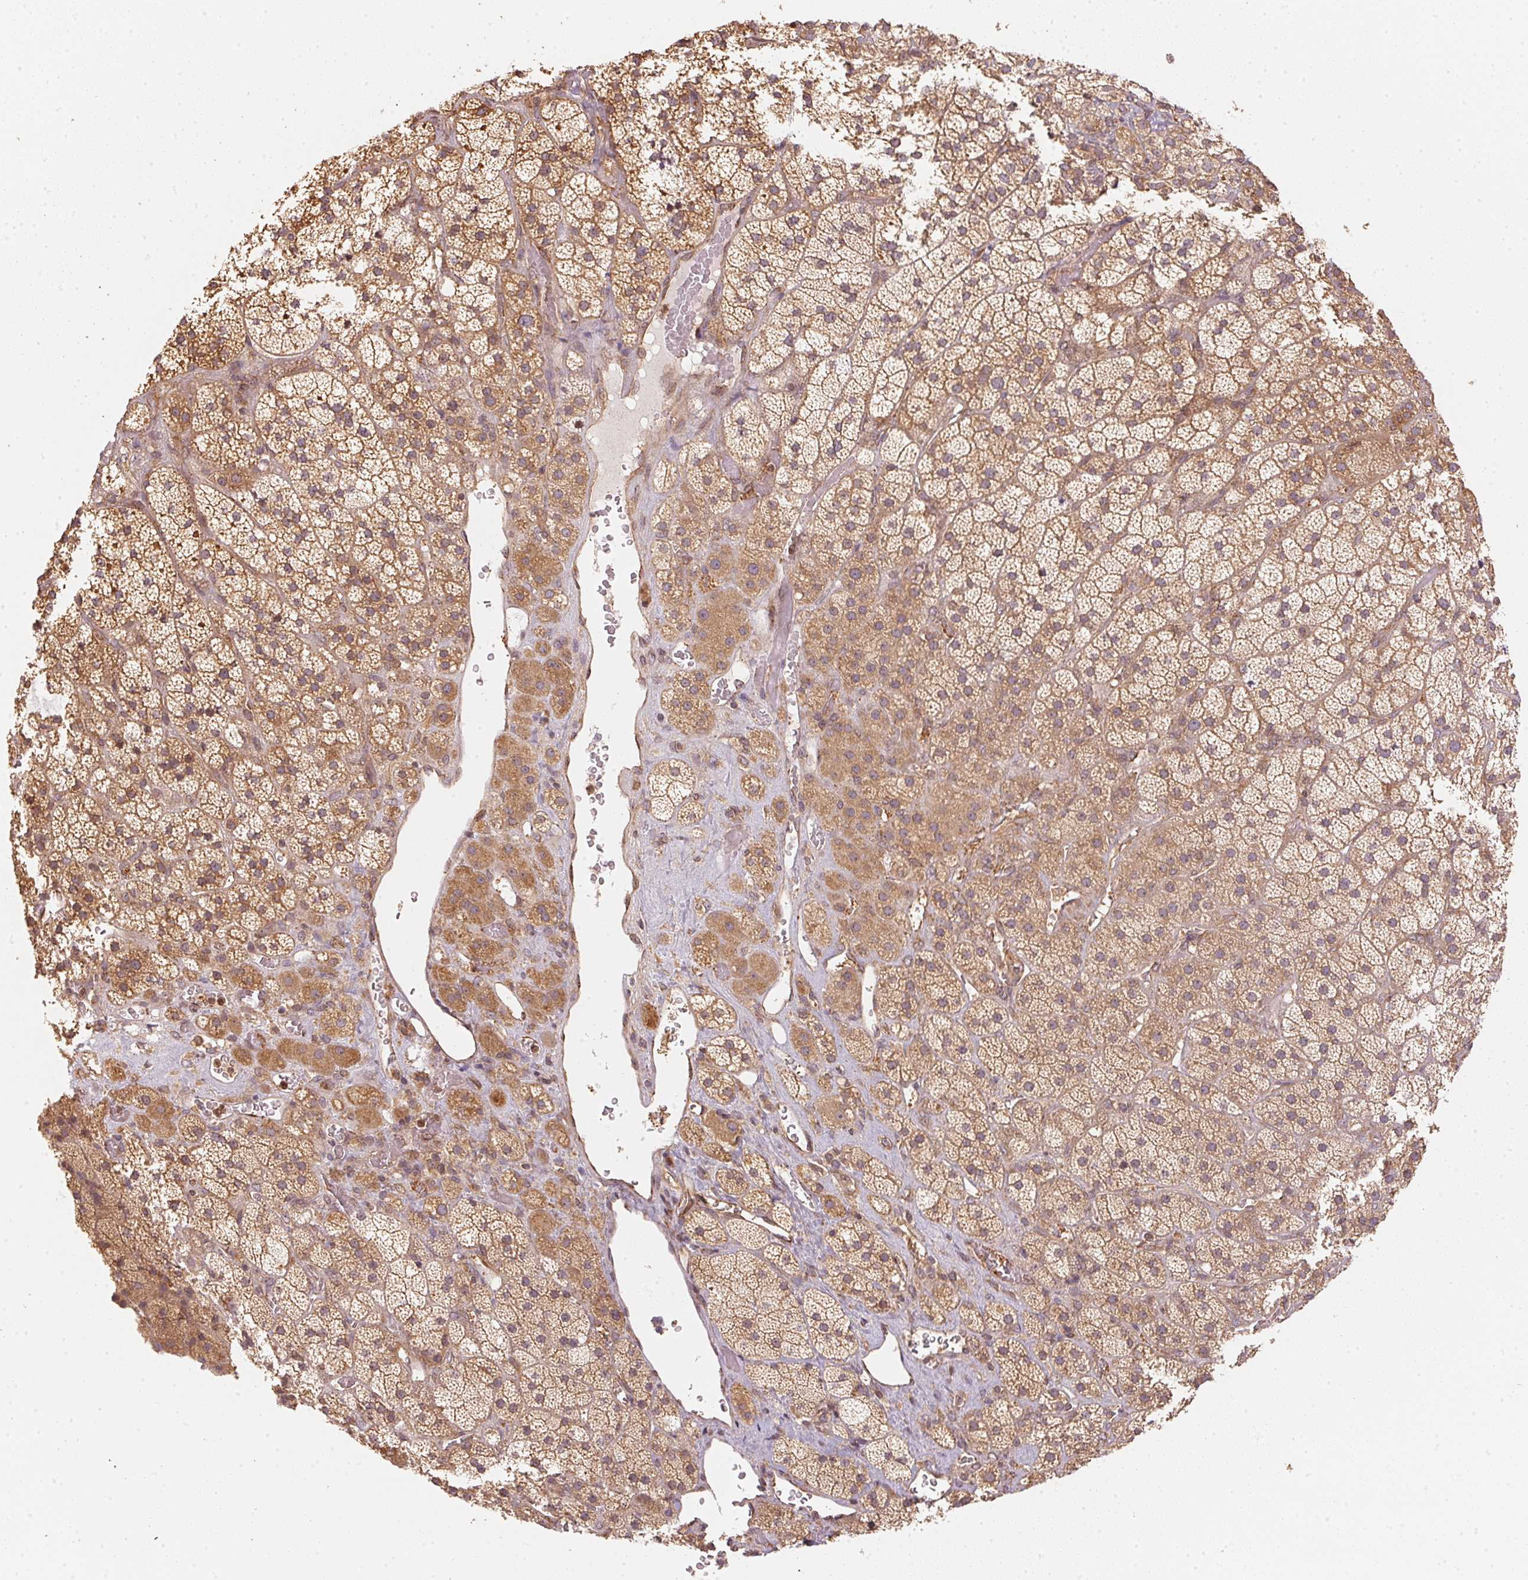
{"staining": {"intensity": "moderate", "quantity": ">75%", "location": "cytoplasmic/membranous"}, "tissue": "adrenal gland", "cell_type": "Glandular cells", "image_type": "normal", "snomed": [{"axis": "morphology", "description": "Normal tissue, NOS"}, {"axis": "topography", "description": "Adrenal gland"}], "caption": "High-magnification brightfield microscopy of normal adrenal gland stained with DAB (3,3'-diaminobenzidine) (brown) and counterstained with hematoxylin (blue). glandular cells exhibit moderate cytoplasmic/membranous positivity is identified in about>75% of cells.", "gene": "STRN4", "patient": {"sex": "male", "age": 57}}